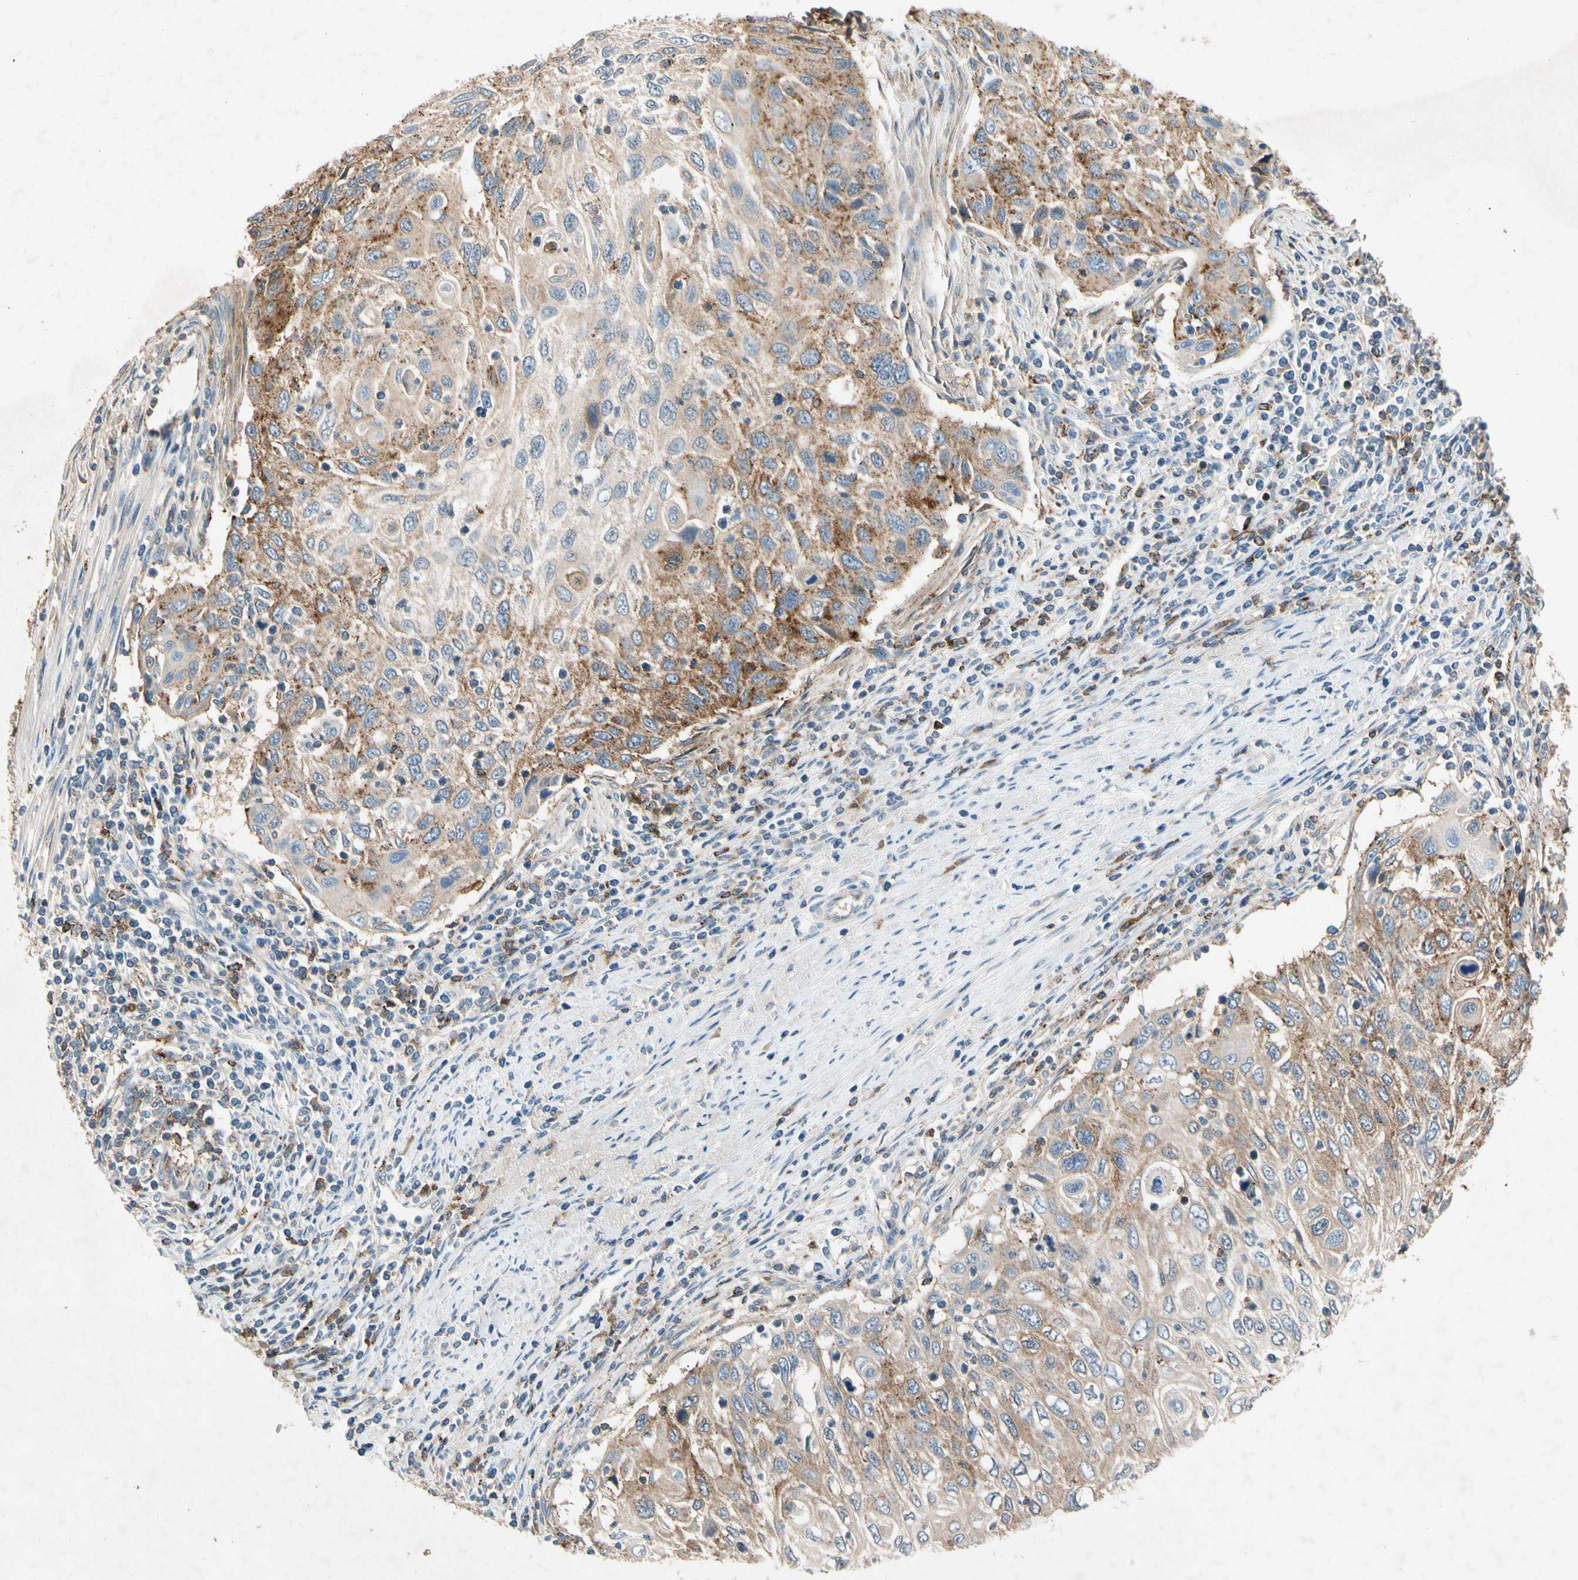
{"staining": {"intensity": "strong", "quantity": ">75%", "location": "cytoplasmic/membranous"}, "tissue": "cervical cancer", "cell_type": "Tumor cells", "image_type": "cancer", "snomed": [{"axis": "morphology", "description": "Squamous cell carcinoma, NOS"}, {"axis": "topography", "description": "Cervix"}], "caption": "Cervical cancer stained with a brown dye shows strong cytoplasmic/membranous positive expression in approximately >75% of tumor cells.", "gene": "NDFIP2", "patient": {"sex": "female", "age": 70}}